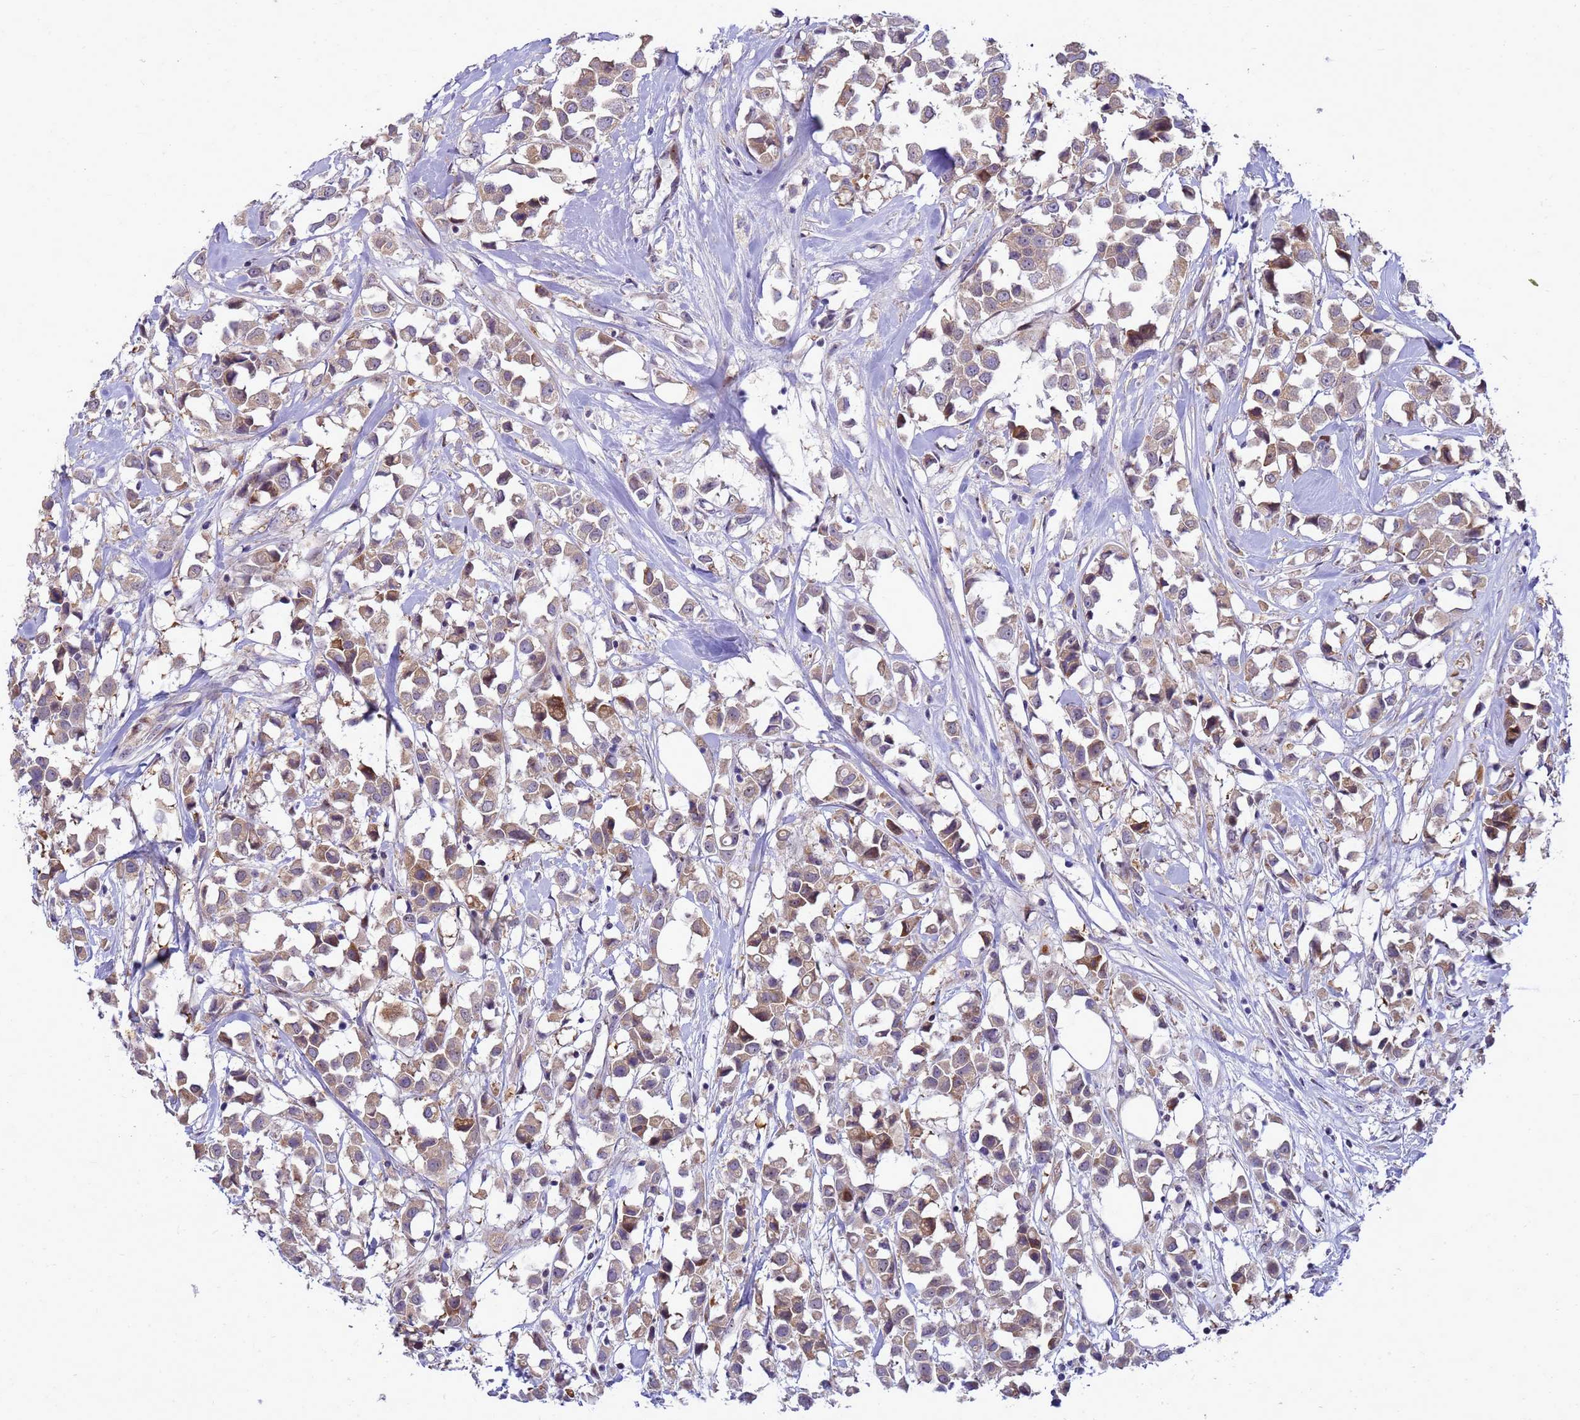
{"staining": {"intensity": "moderate", "quantity": "25%-75%", "location": "cytoplasmic/membranous"}, "tissue": "breast cancer", "cell_type": "Tumor cells", "image_type": "cancer", "snomed": [{"axis": "morphology", "description": "Duct carcinoma"}, {"axis": "topography", "description": "Breast"}], "caption": "This image shows breast cancer (infiltrating ductal carcinoma) stained with immunohistochemistry to label a protein in brown. The cytoplasmic/membranous of tumor cells show moderate positivity for the protein. Nuclei are counter-stained blue.", "gene": "RSPO1", "patient": {"sex": "female", "age": 61}}